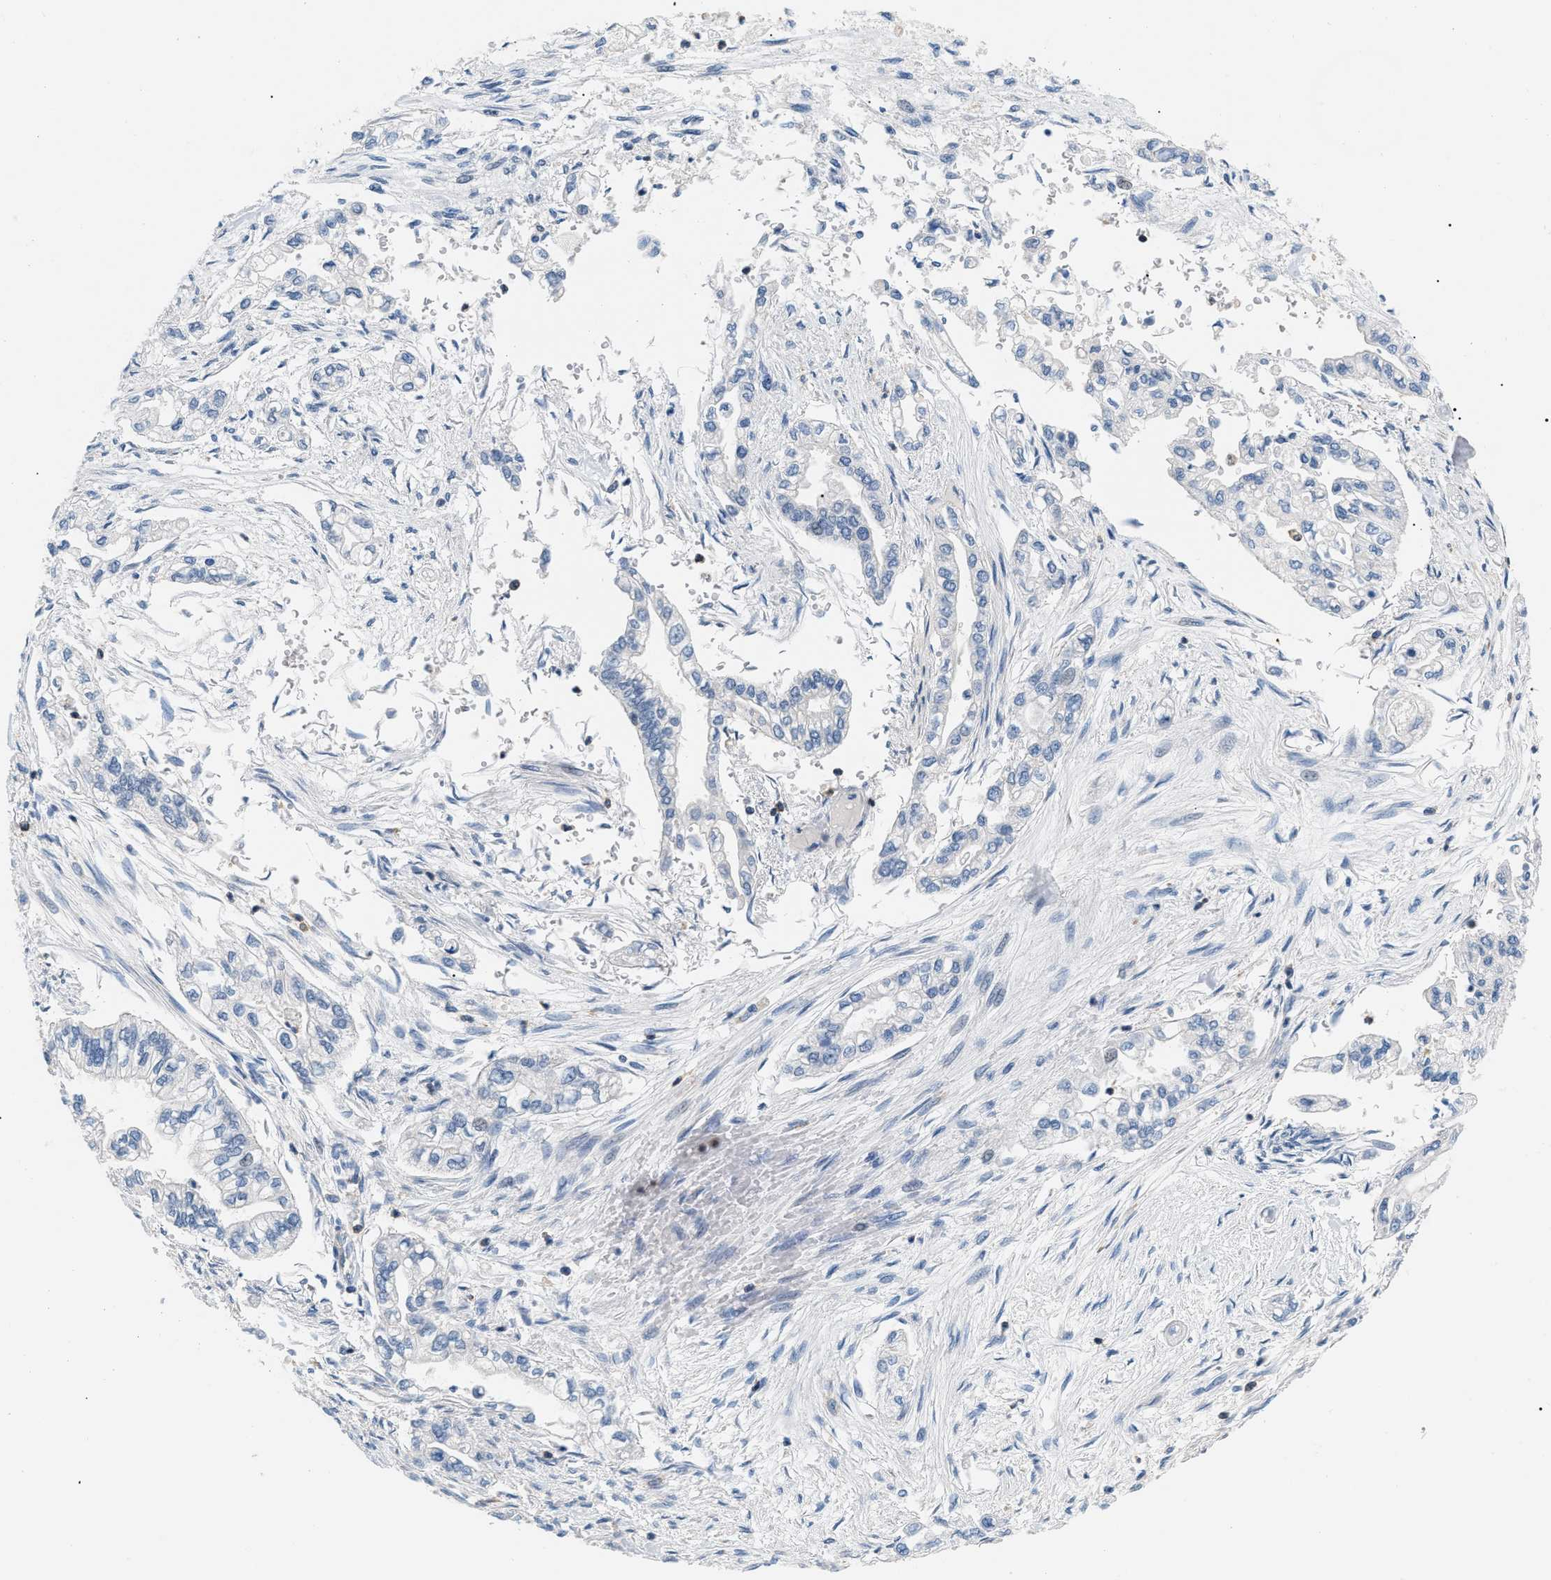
{"staining": {"intensity": "negative", "quantity": "none", "location": "none"}, "tissue": "pancreatic cancer", "cell_type": "Tumor cells", "image_type": "cancer", "snomed": [{"axis": "morphology", "description": "Normal tissue, NOS"}, {"axis": "topography", "description": "Pancreas"}], "caption": "Human pancreatic cancer stained for a protein using immunohistochemistry (IHC) reveals no positivity in tumor cells.", "gene": "INPP5D", "patient": {"sex": "male", "age": 42}}